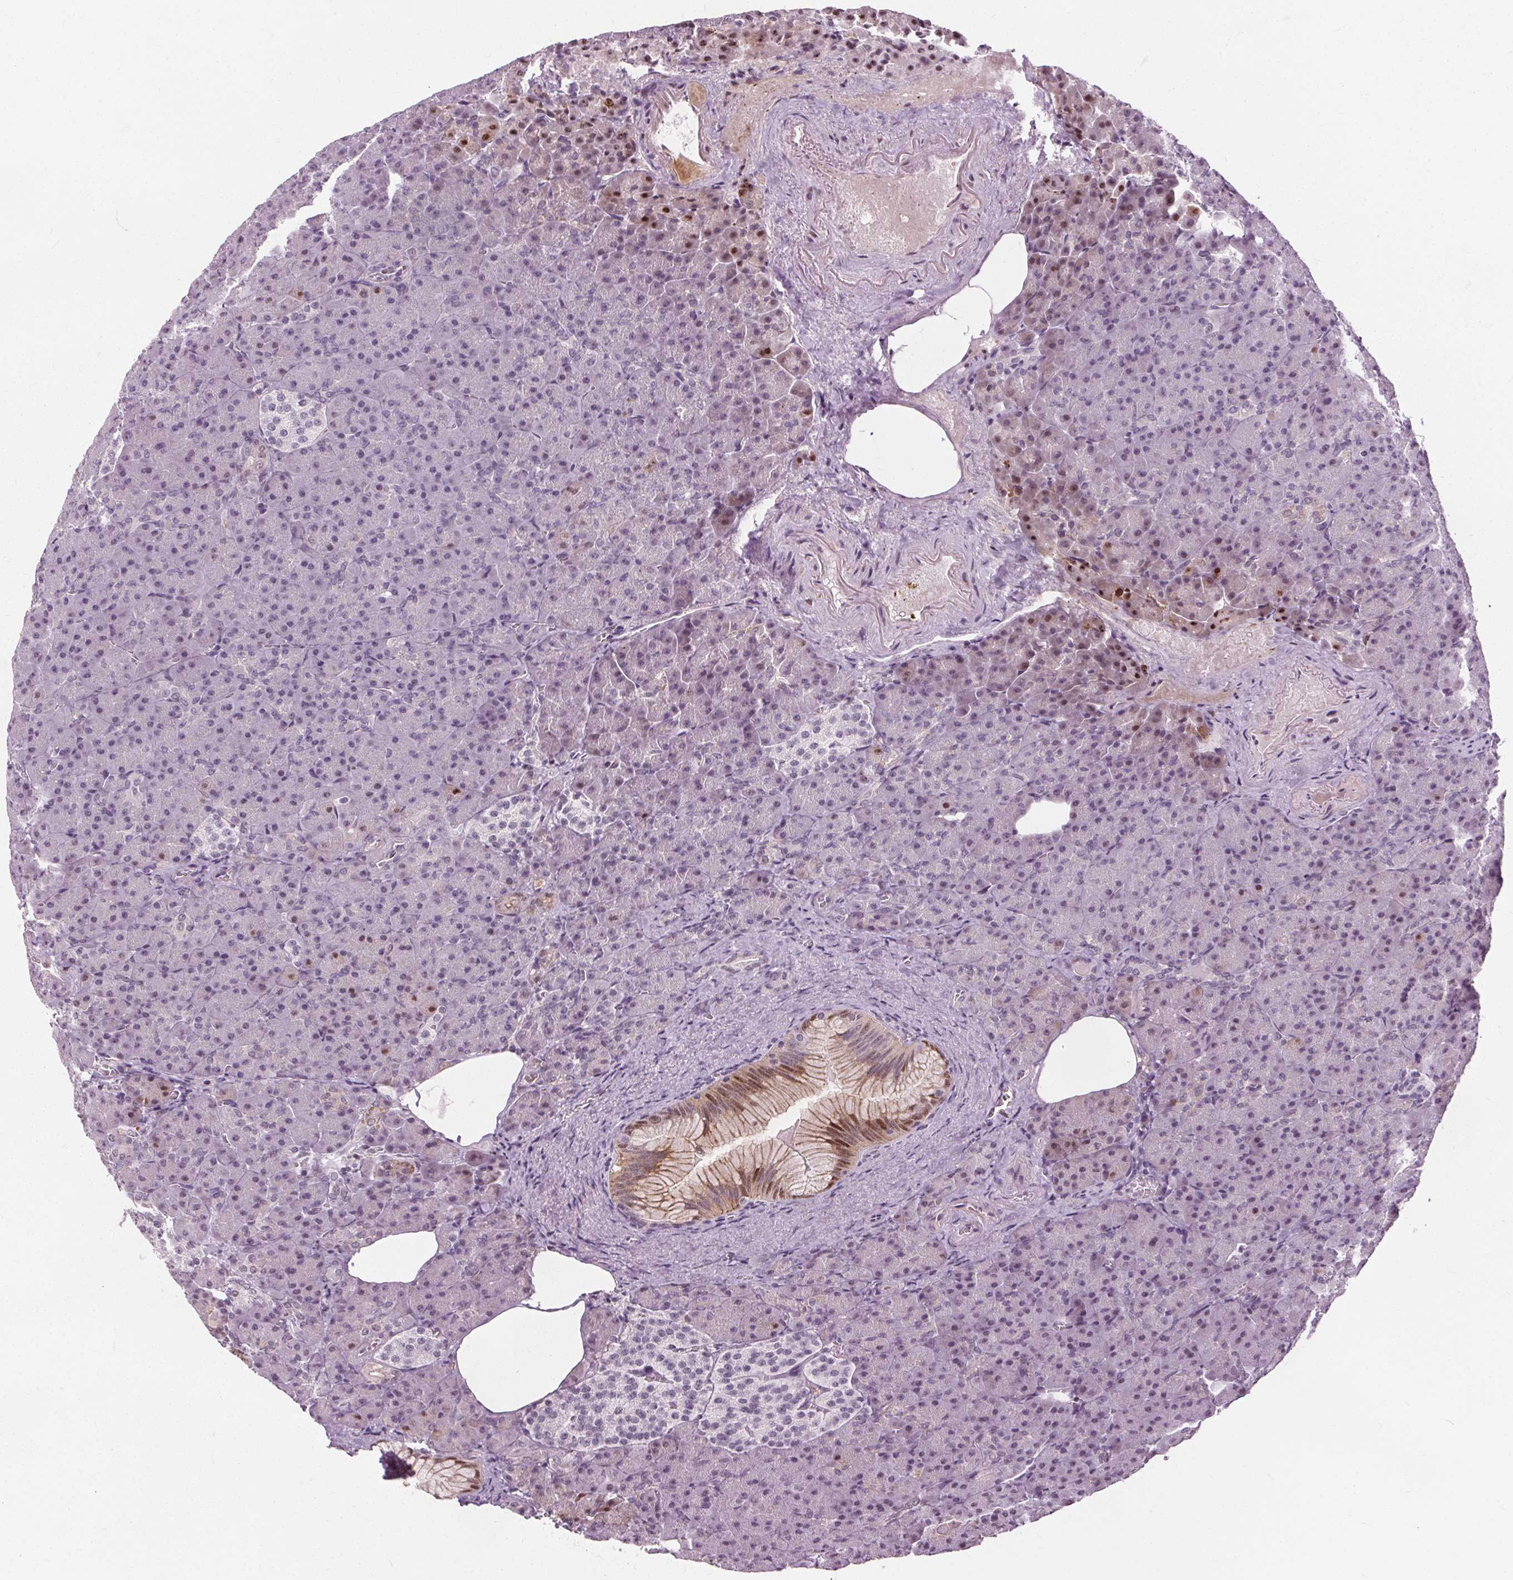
{"staining": {"intensity": "strong", "quantity": "25%-75%", "location": "nuclear"}, "tissue": "pancreas", "cell_type": "Exocrine glandular cells", "image_type": "normal", "snomed": [{"axis": "morphology", "description": "Normal tissue, NOS"}, {"axis": "topography", "description": "Pancreas"}], "caption": "The image demonstrates a brown stain indicating the presence of a protein in the nuclear of exocrine glandular cells in pancreas.", "gene": "CEBPA", "patient": {"sex": "female", "age": 74}}